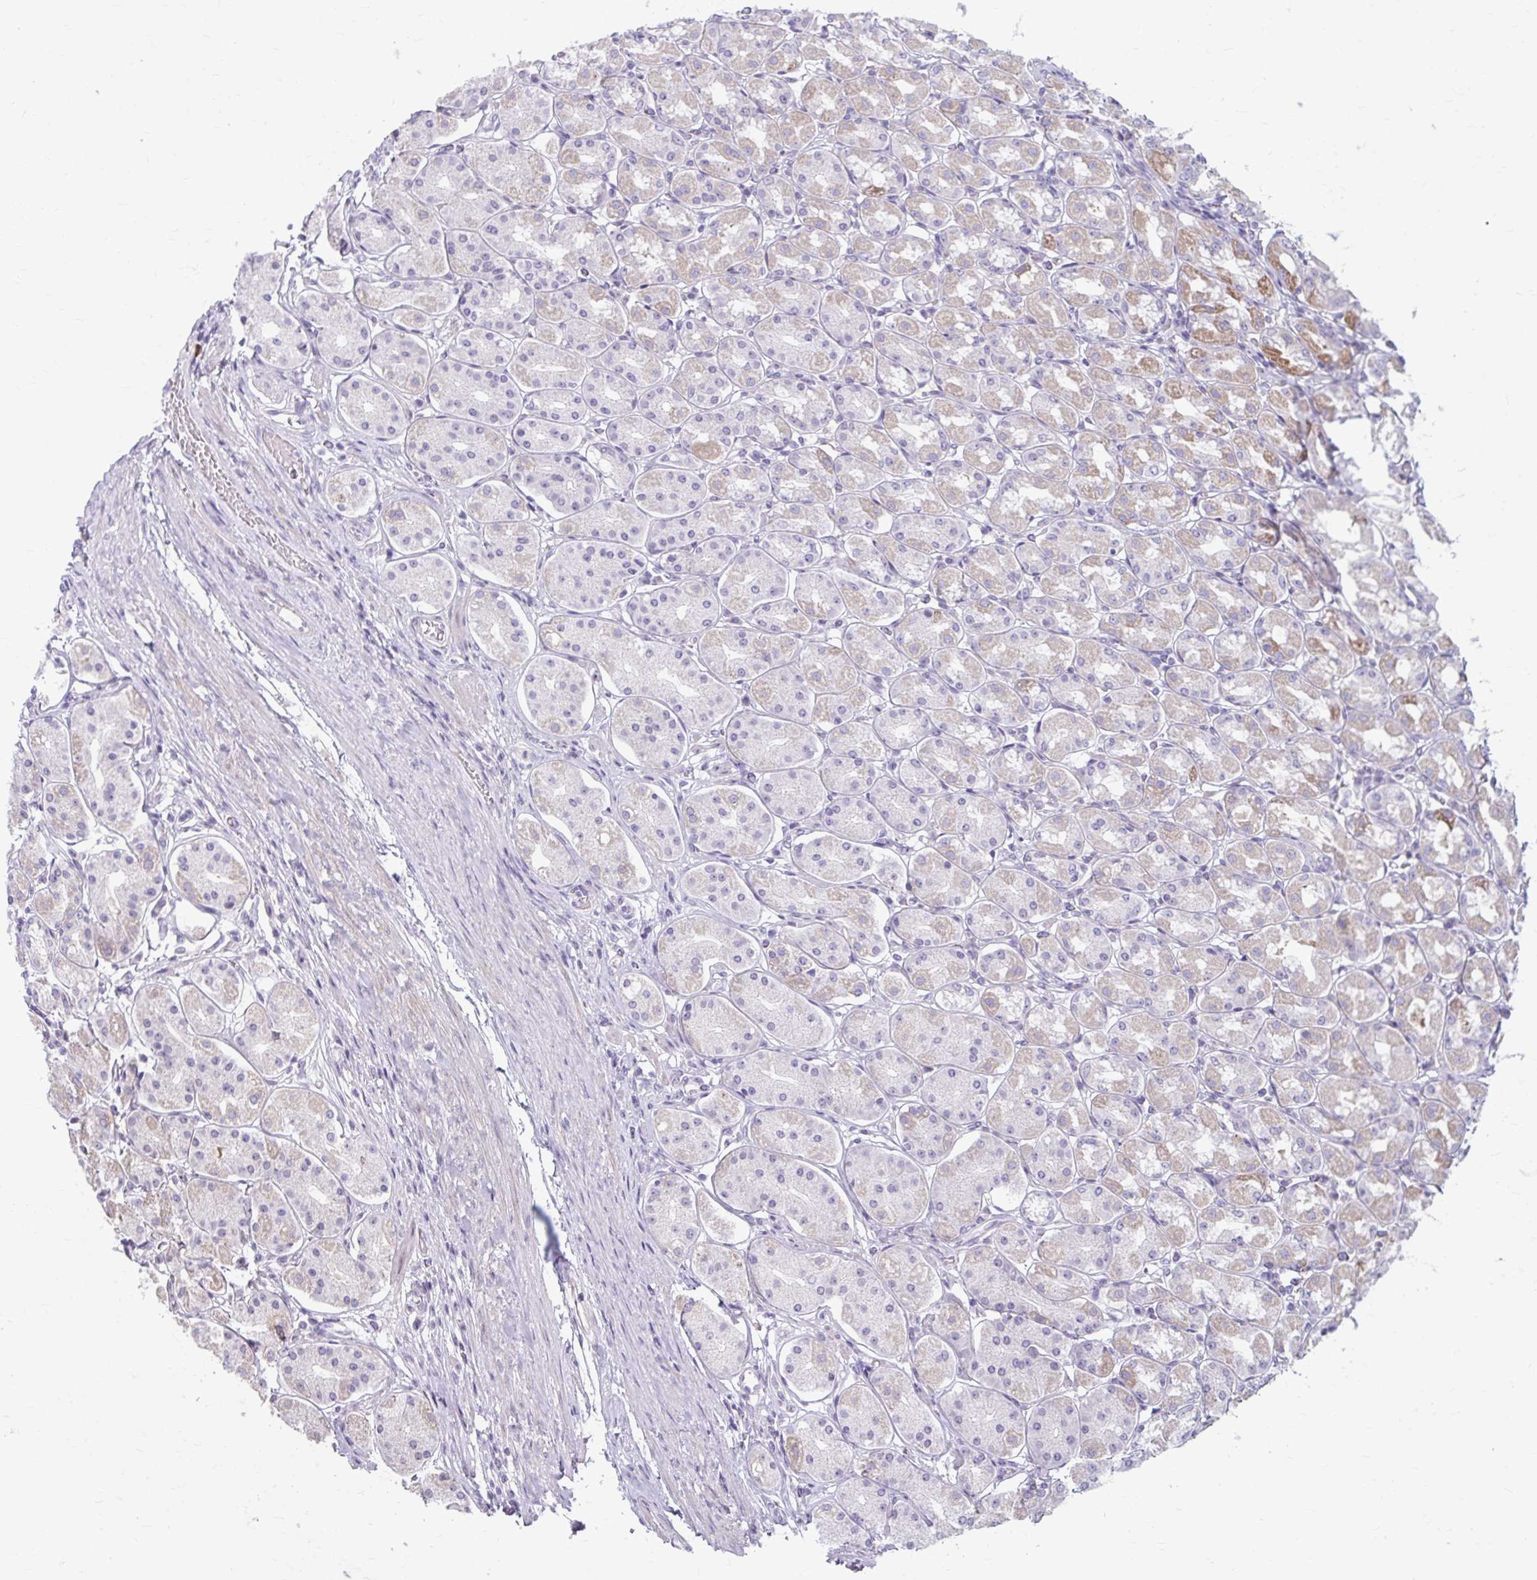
{"staining": {"intensity": "weak", "quantity": "<25%", "location": "cytoplasmic/membranous"}, "tissue": "stomach", "cell_type": "Glandular cells", "image_type": "normal", "snomed": [{"axis": "morphology", "description": "Normal tissue, NOS"}, {"axis": "topography", "description": "Stomach"}, {"axis": "topography", "description": "Stomach, lower"}], "caption": "IHC image of benign human stomach stained for a protein (brown), which displays no expression in glandular cells. (DAB (3,3'-diaminobenzidine) IHC with hematoxylin counter stain).", "gene": "MSMO1", "patient": {"sex": "female", "age": 56}}